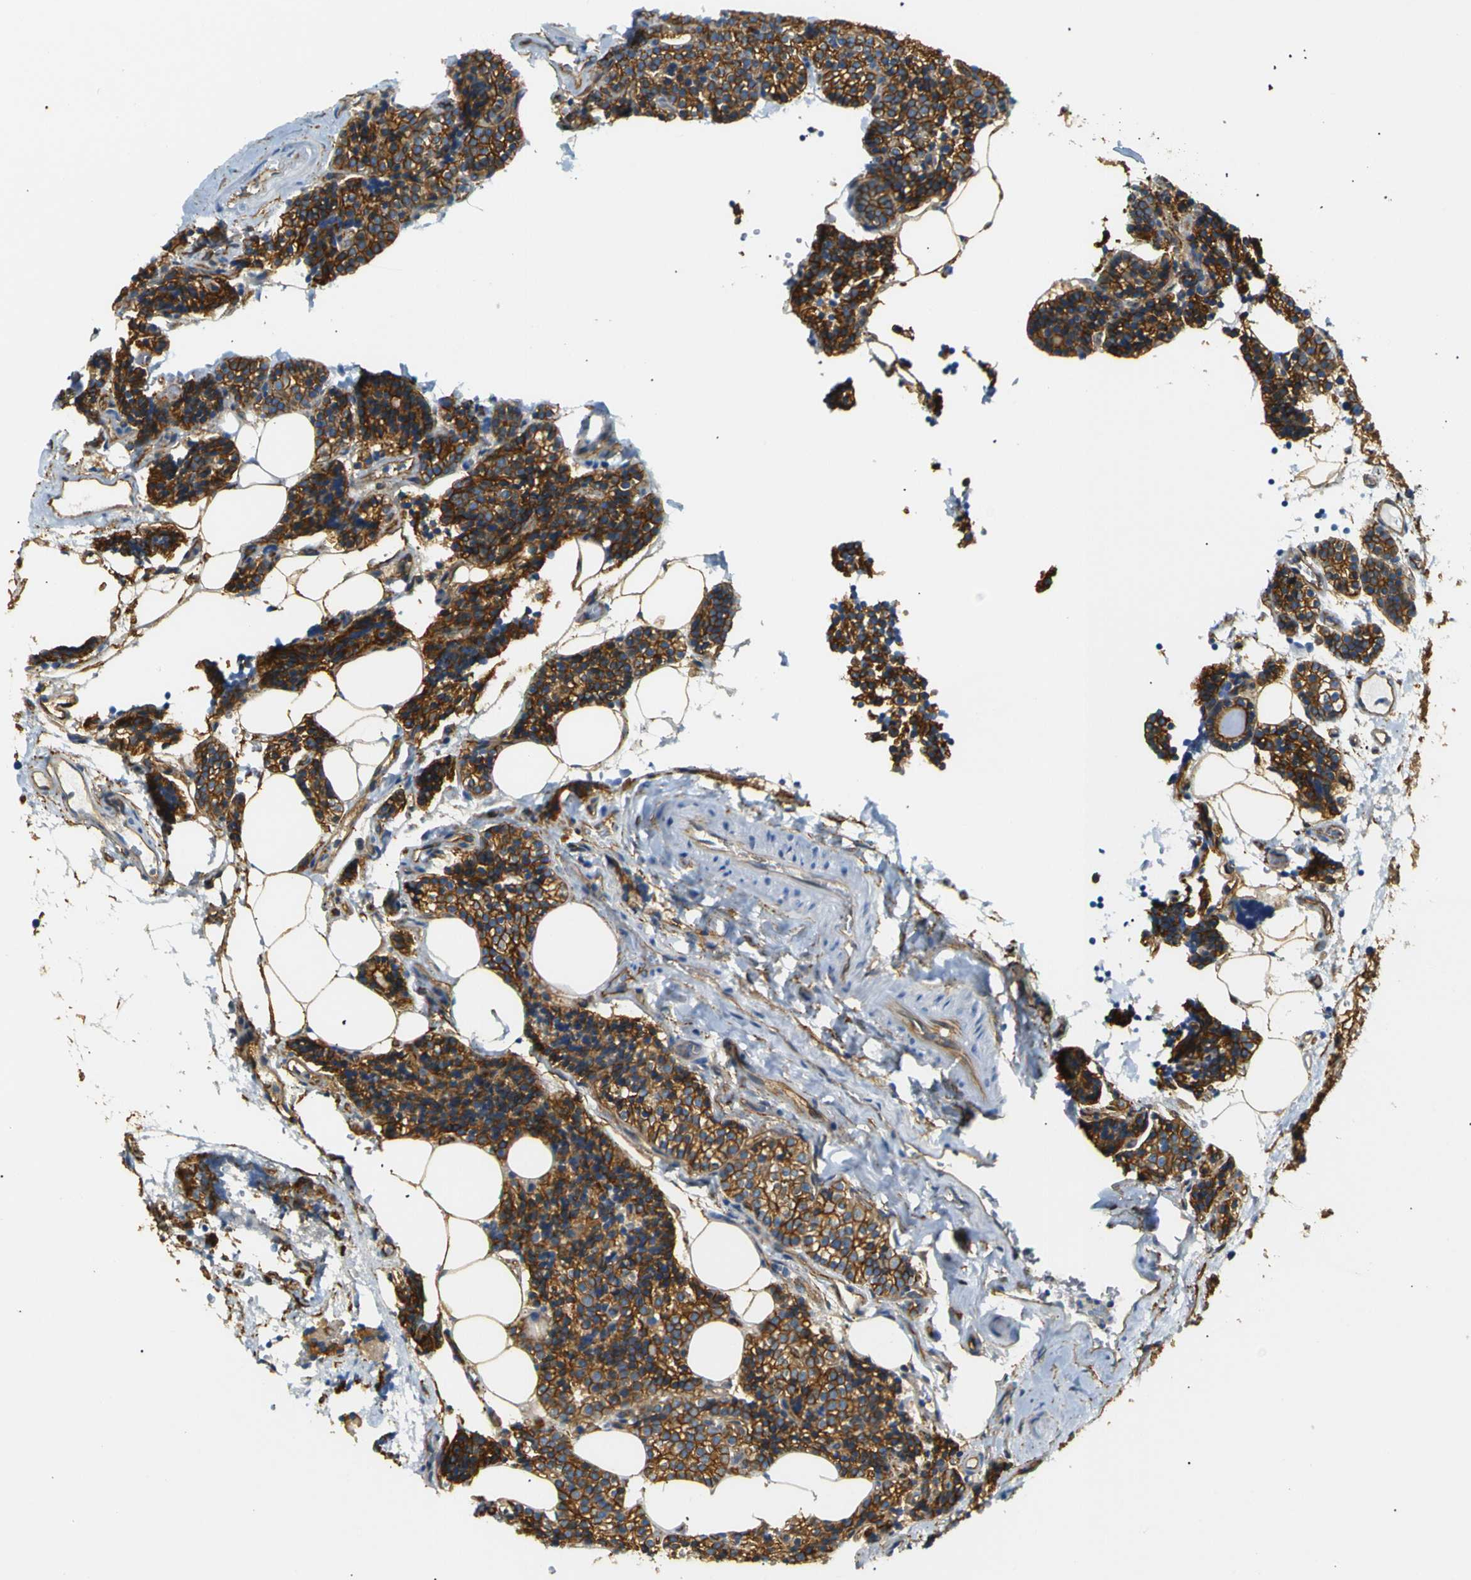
{"staining": {"intensity": "strong", "quantity": ">75%", "location": "cytoplasmic/membranous"}, "tissue": "parathyroid gland", "cell_type": "Glandular cells", "image_type": "normal", "snomed": [{"axis": "morphology", "description": "Normal tissue, NOS"}, {"axis": "morphology", "description": "Adenoma, NOS"}, {"axis": "topography", "description": "Parathyroid gland"}], "caption": "Parathyroid gland stained for a protein (brown) demonstrates strong cytoplasmic/membranous positive staining in about >75% of glandular cells.", "gene": "SPTBN1", "patient": {"sex": "female", "age": 70}}